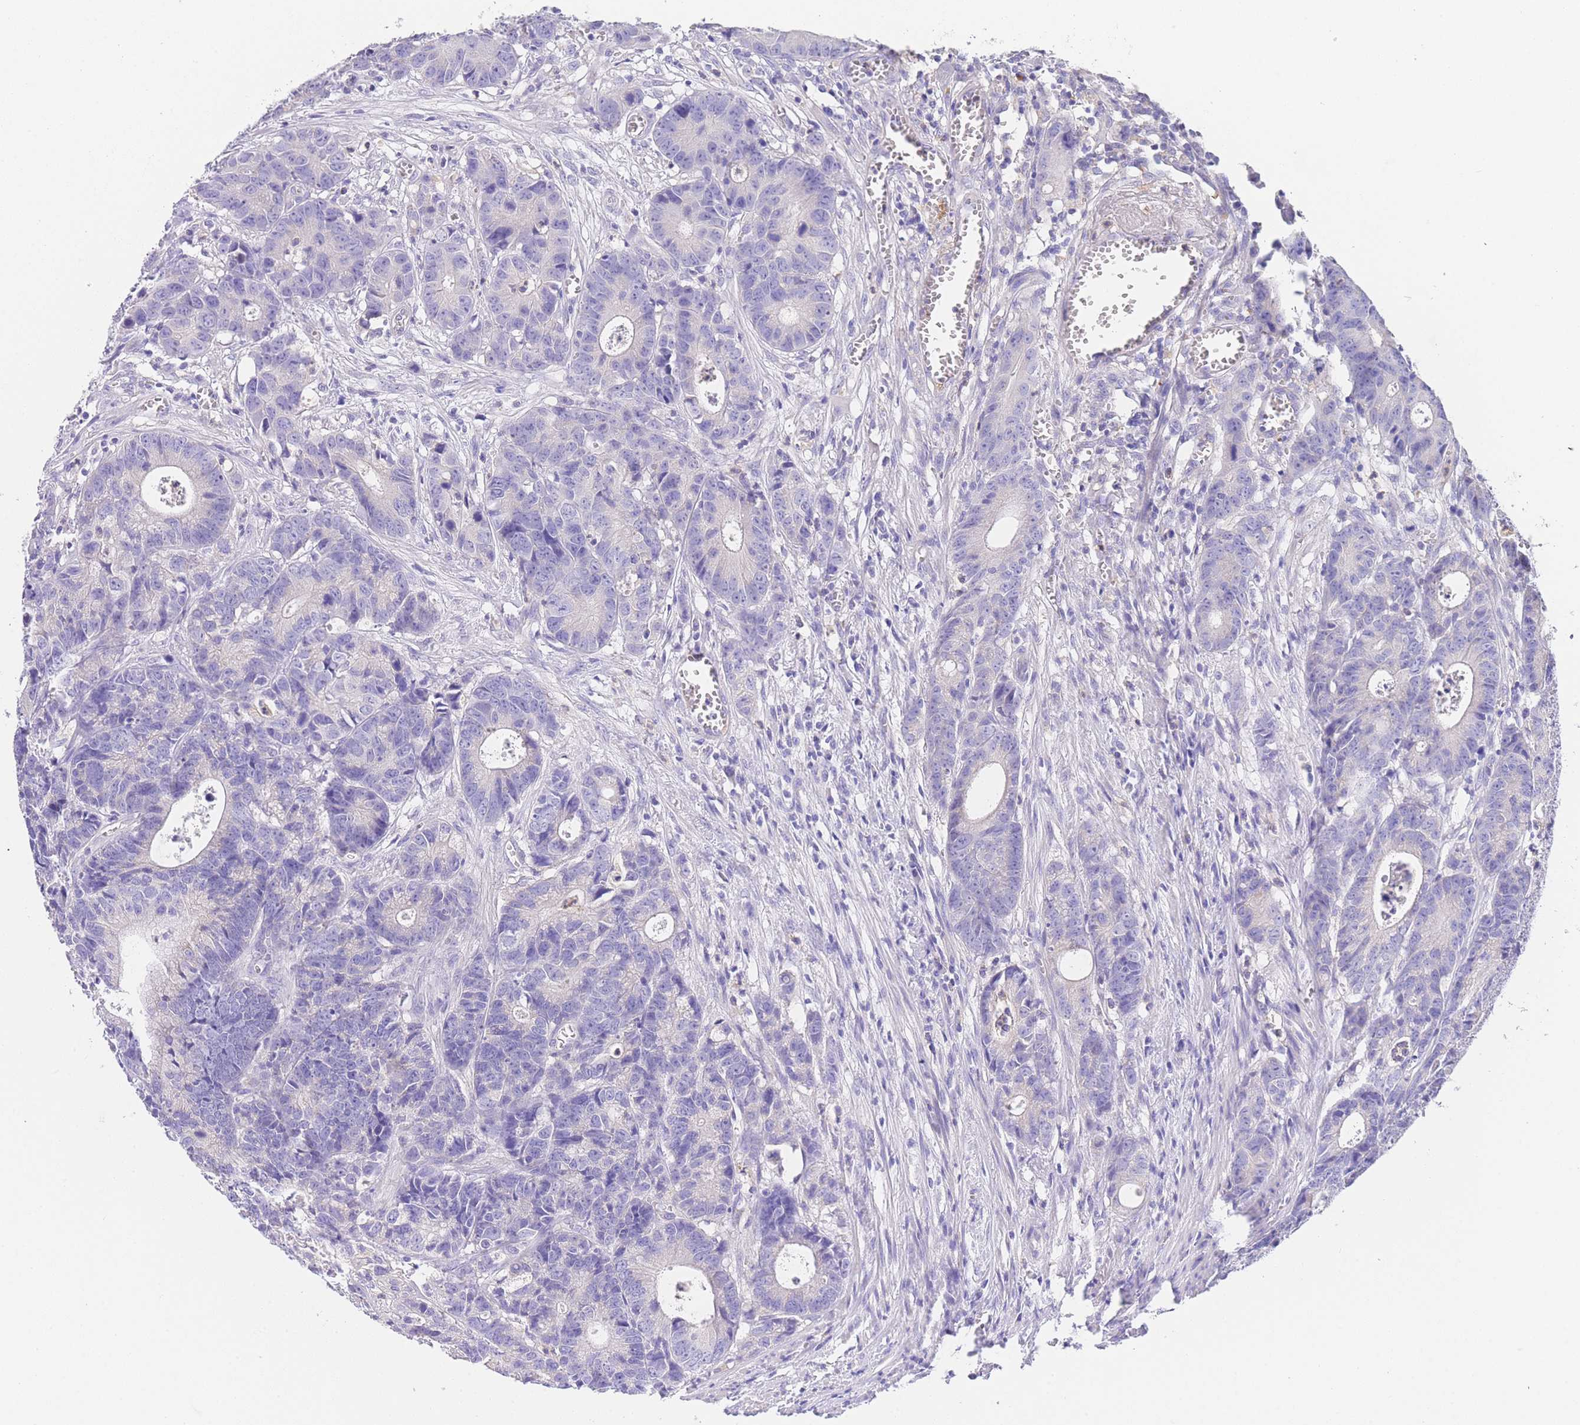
{"staining": {"intensity": "negative", "quantity": "none", "location": "none"}, "tissue": "colorectal cancer", "cell_type": "Tumor cells", "image_type": "cancer", "snomed": [{"axis": "morphology", "description": "Adenocarcinoma, NOS"}, {"axis": "topography", "description": "Colon"}], "caption": "Immunohistochemistry (IHC) photomicrograph of neoplastic tissue: human adenocarcinoma (colorectal) stained with DAB (3,3'-diaminobenzidine) shows no significant protein expression in tumor cells. The staining is performed using DAB brown chromogen with nuclei counter-stained in using hematoxylin.", "gene": "EPN2", "patient": {"sex": "female", "age": 57}}